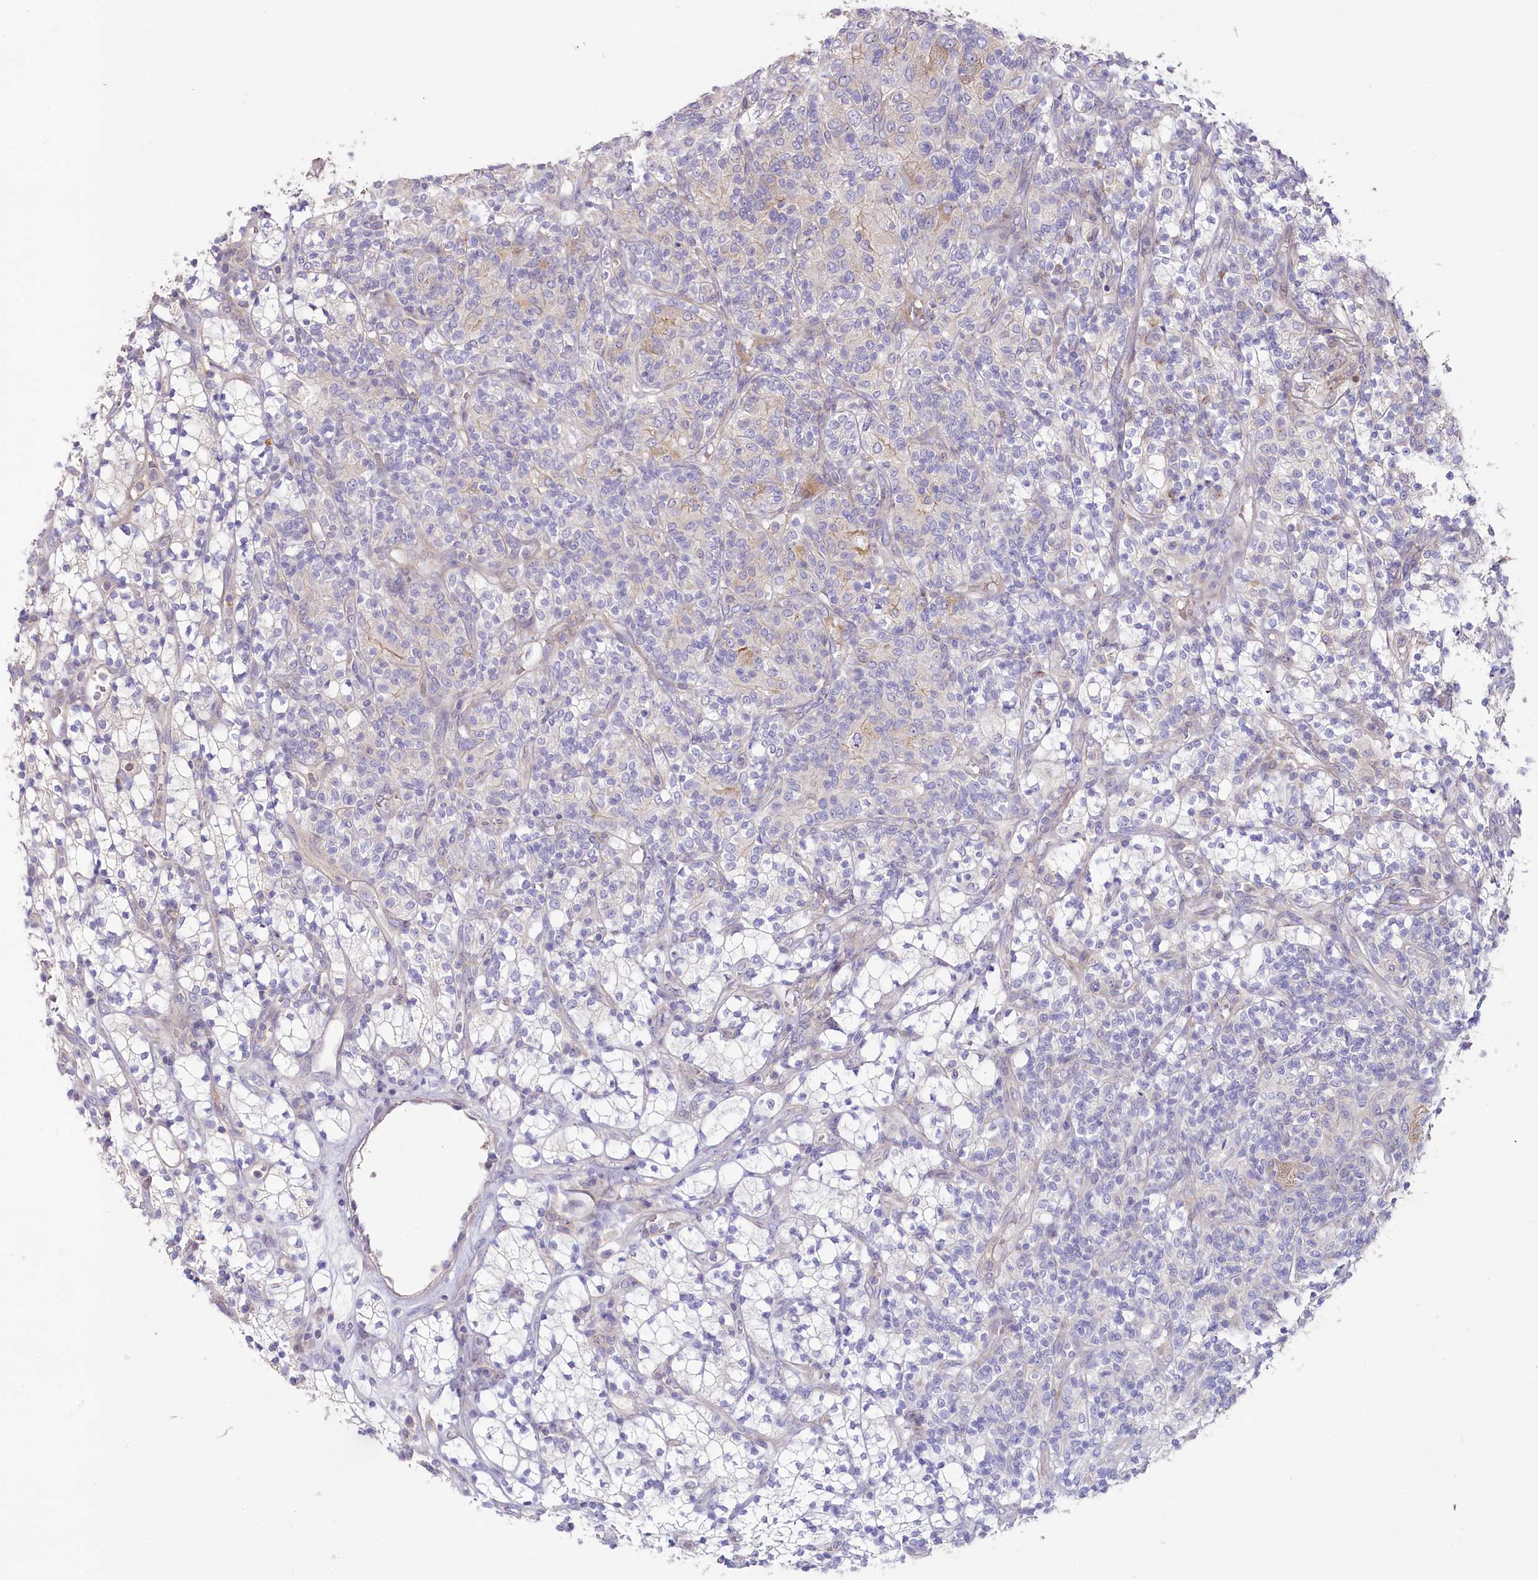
{"staining": {"intensity": "weak", "quantity": "<25%", "location": "cytoplasmic/membranous"}, "tissue": "renal cancer", "cell_type": "Tumor cells", "image_type": "cancer", "snomed": [{"axis": "morphology", "description": "Adenocarcinoma, NOS"}, {"axis": "topography", "description": "Kidney"}], "caption": "The photomicrograph displays no significant positivity in tumor cells of renal cancer (adenocarcinoma).", "gene": "SLC6A11", "patient": {"sex": "male", "age": 77}}